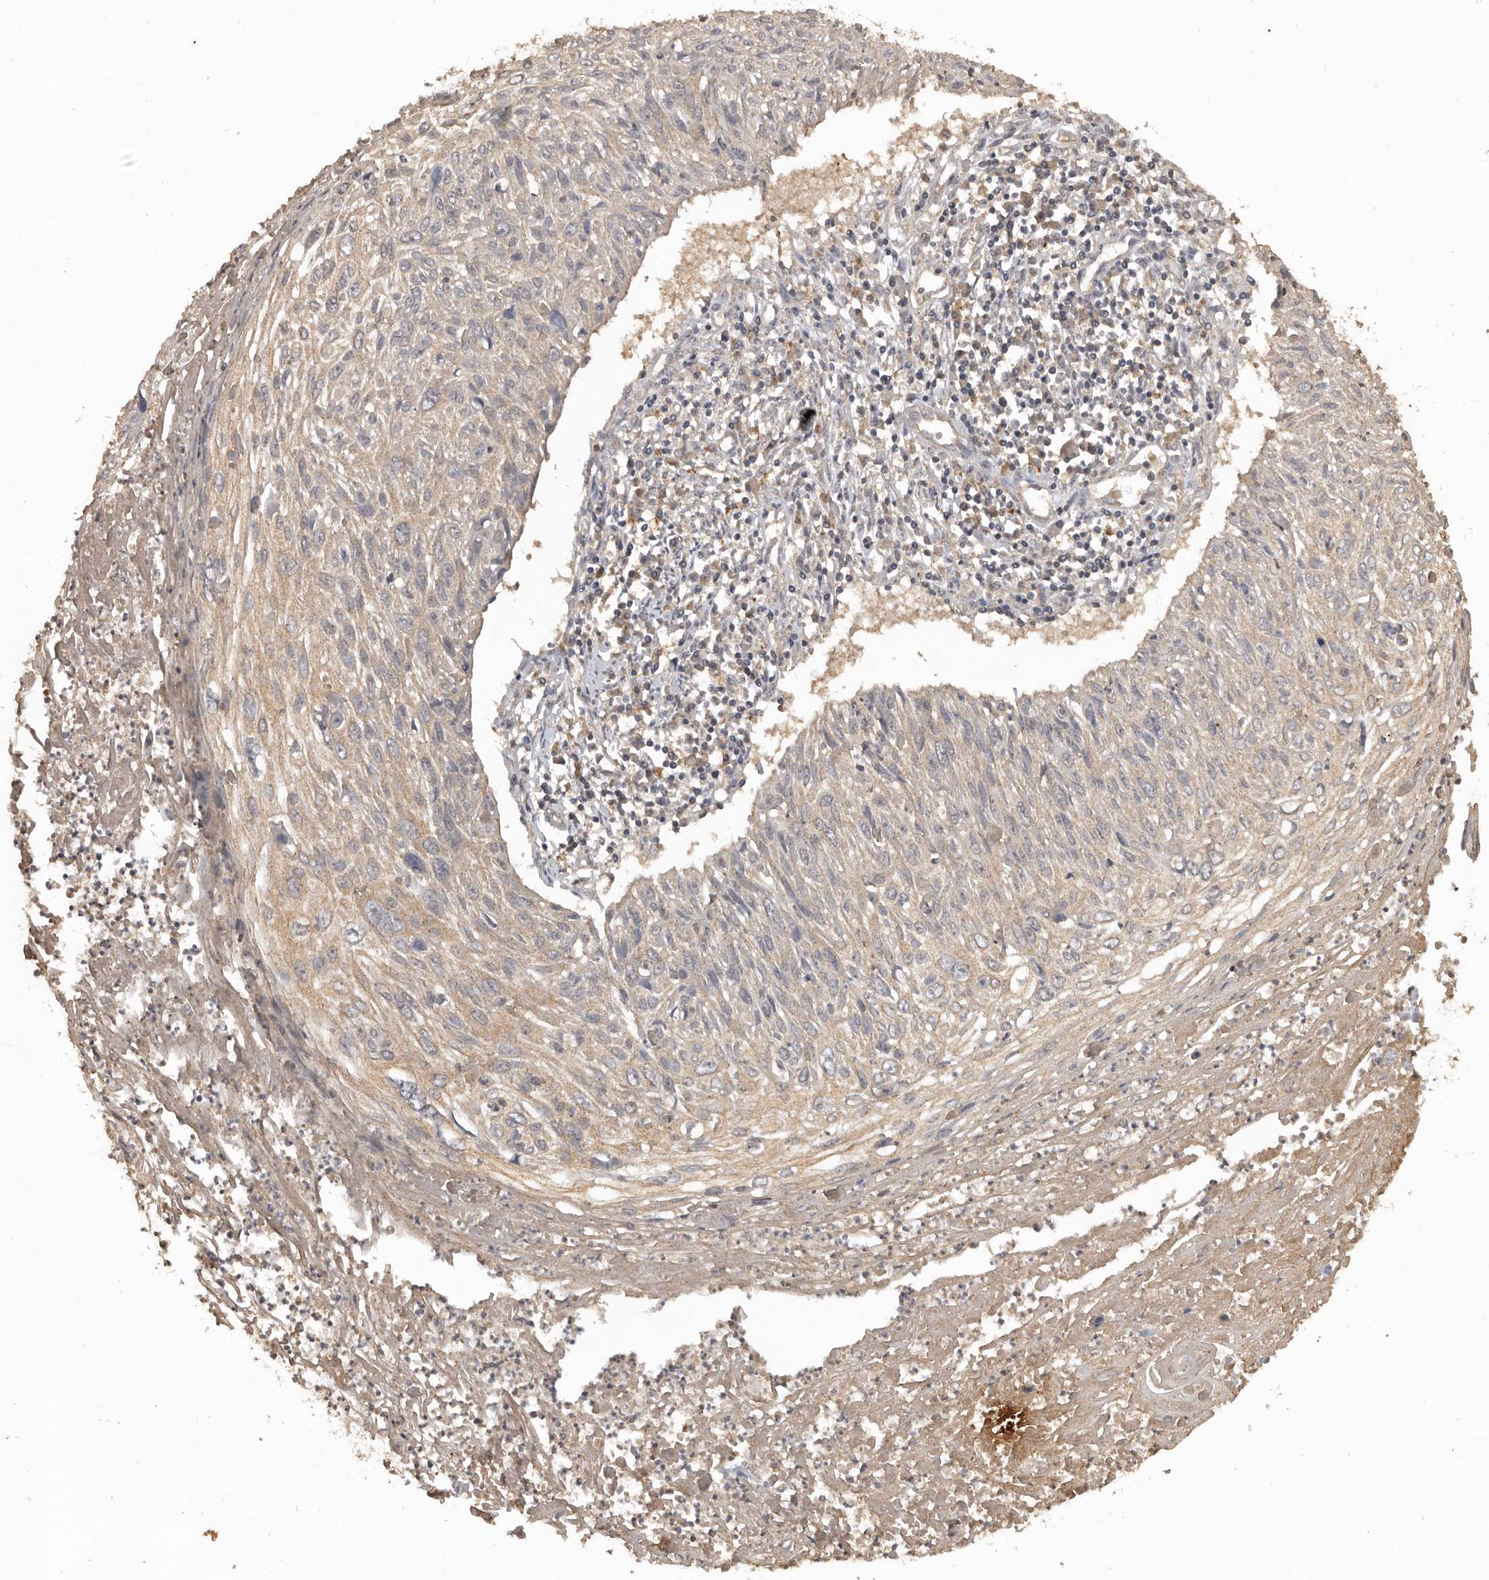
{"staining": {"intensity": "weak", "quantity": "25%-75%", "location": "cytoplasmic/membranous"}, "tissue": "cervical cancer", "cell_type": "Tumor cells", "image_type": "cancer", "snomed": [{"axis": "morphology", "description": "Squamous cell carcinoma, NOS"}, {"axis": "topography", "description": "Cervix"}], "caption": "Cervical squamous cell carcinoma stained for a protein demonstrates weak cytoplasmic/membranous positivity in tumor cells.", "gene": "ADAMTS4", "patient": {"sex": "female", "age": 51}}